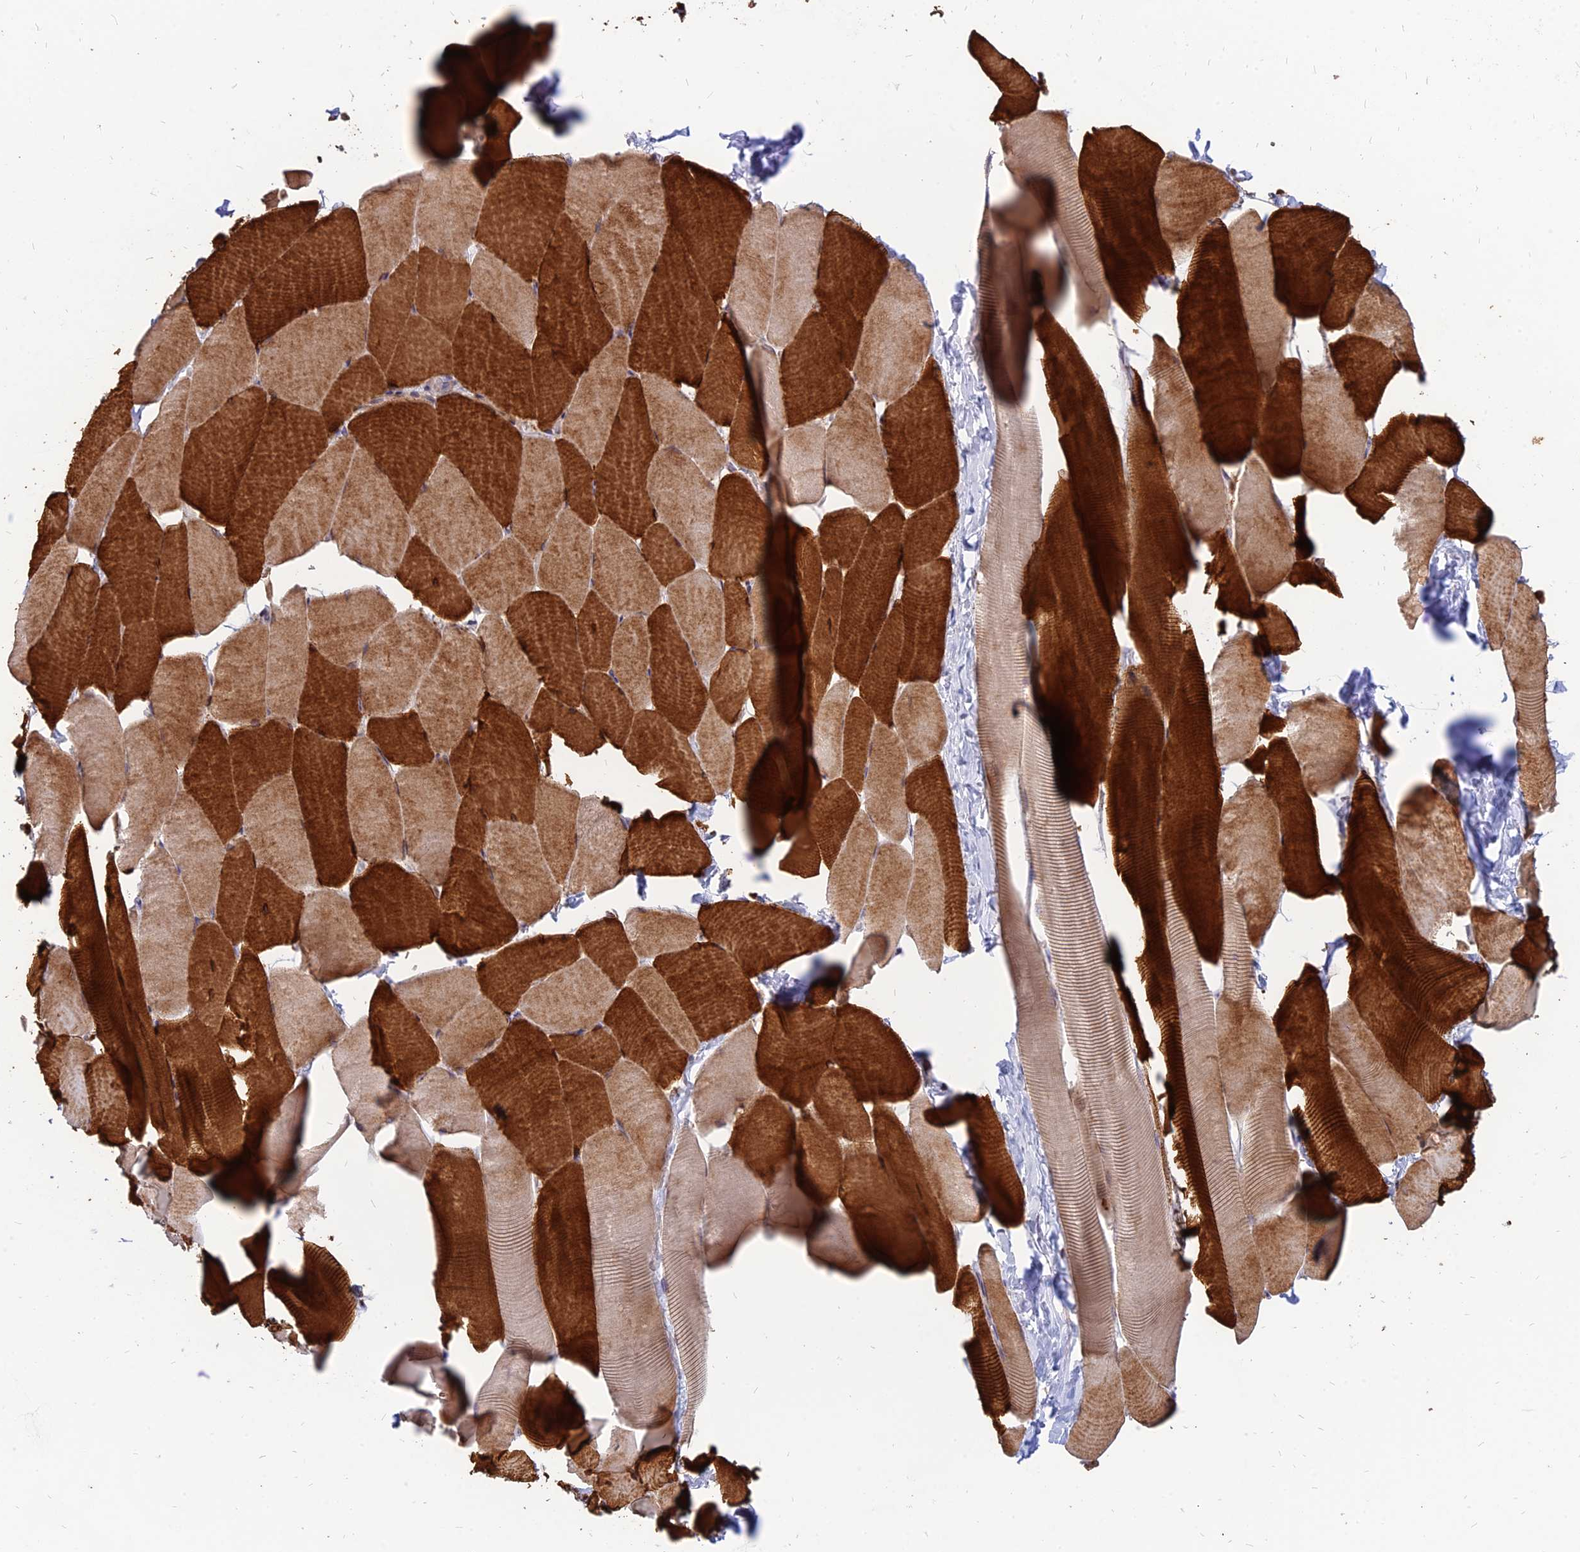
{"staining": {"intensity": "strong", "quantity": ">75%", "location": "cytoplasmic/membranous"}, "tissue": "skeletal muscle", "cell_type": "Myocytes", "image_type": "normal", "snomed": [{"axis": "morphology", "description": "Normal tissue, NOS"}, {"axis": "topography", "description": "Skeletal muscle"}], "caption": "Skeletal muscle stained with immunohistochemistry demonstrates strong cytoplasmic/membranous positivity in about >75% of myocytes.", "gene": "ST3GAL6", "patient": {"sex": "male", "age": 25}}